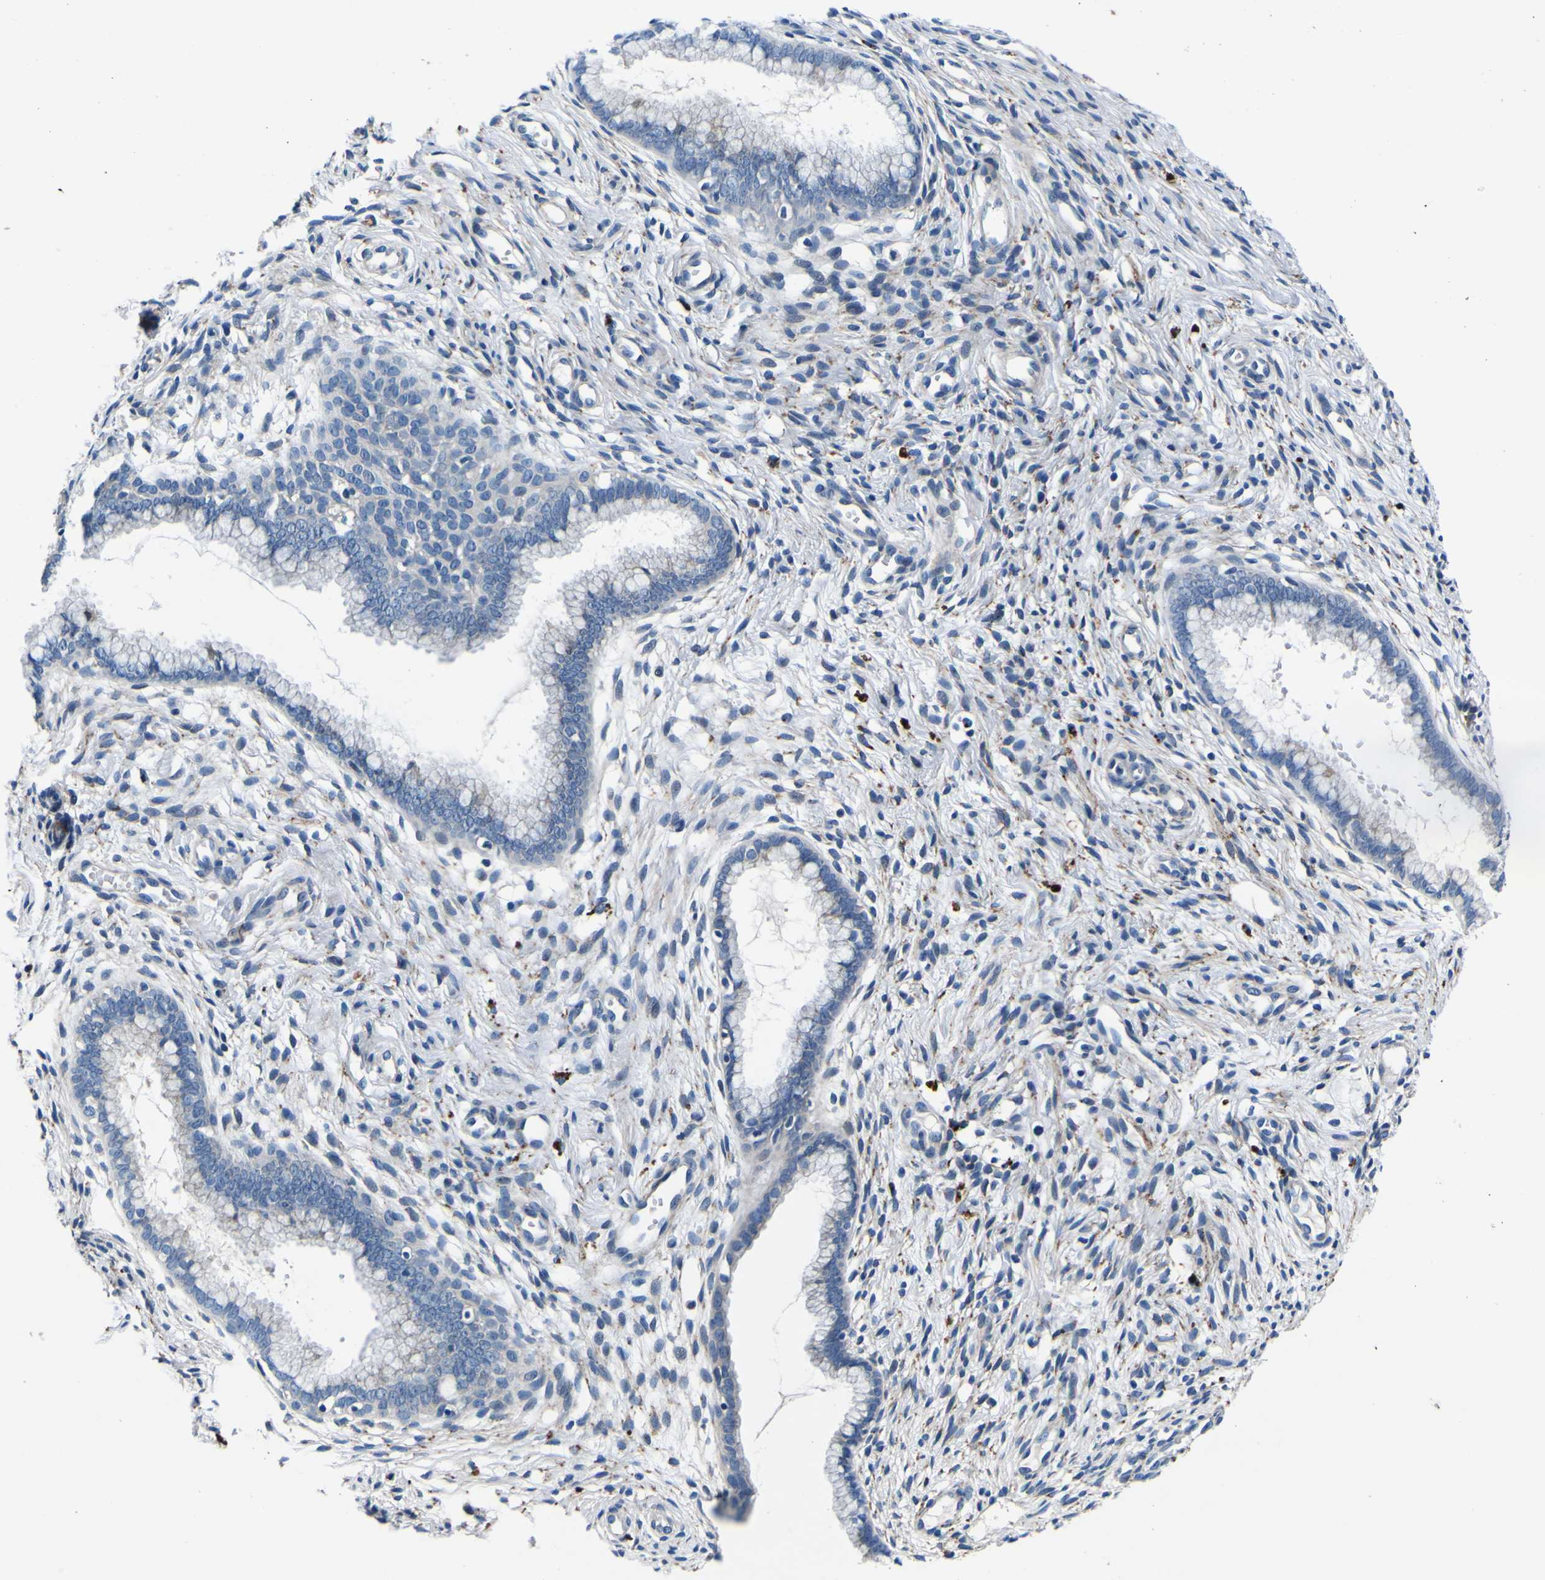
{"staining": {"intensity": "negative", "quantity": "none", "location": "none"}, "tissue": "cervix", "cell_type": "Glandular cells", "image_type": "normal", "snomed": [{"axis": "morphology", "description": "Normal tissue, NOS"}, {"axis": "topography", "description": "Cervix"}], "caption": "A high-resolution micrograph shows immunohistochemistry staining of unremarkable cervix, which shows no significant staining in glandular cells.", "gene": "AGAP3", "patient": {"sex": "female", "age": 65}}